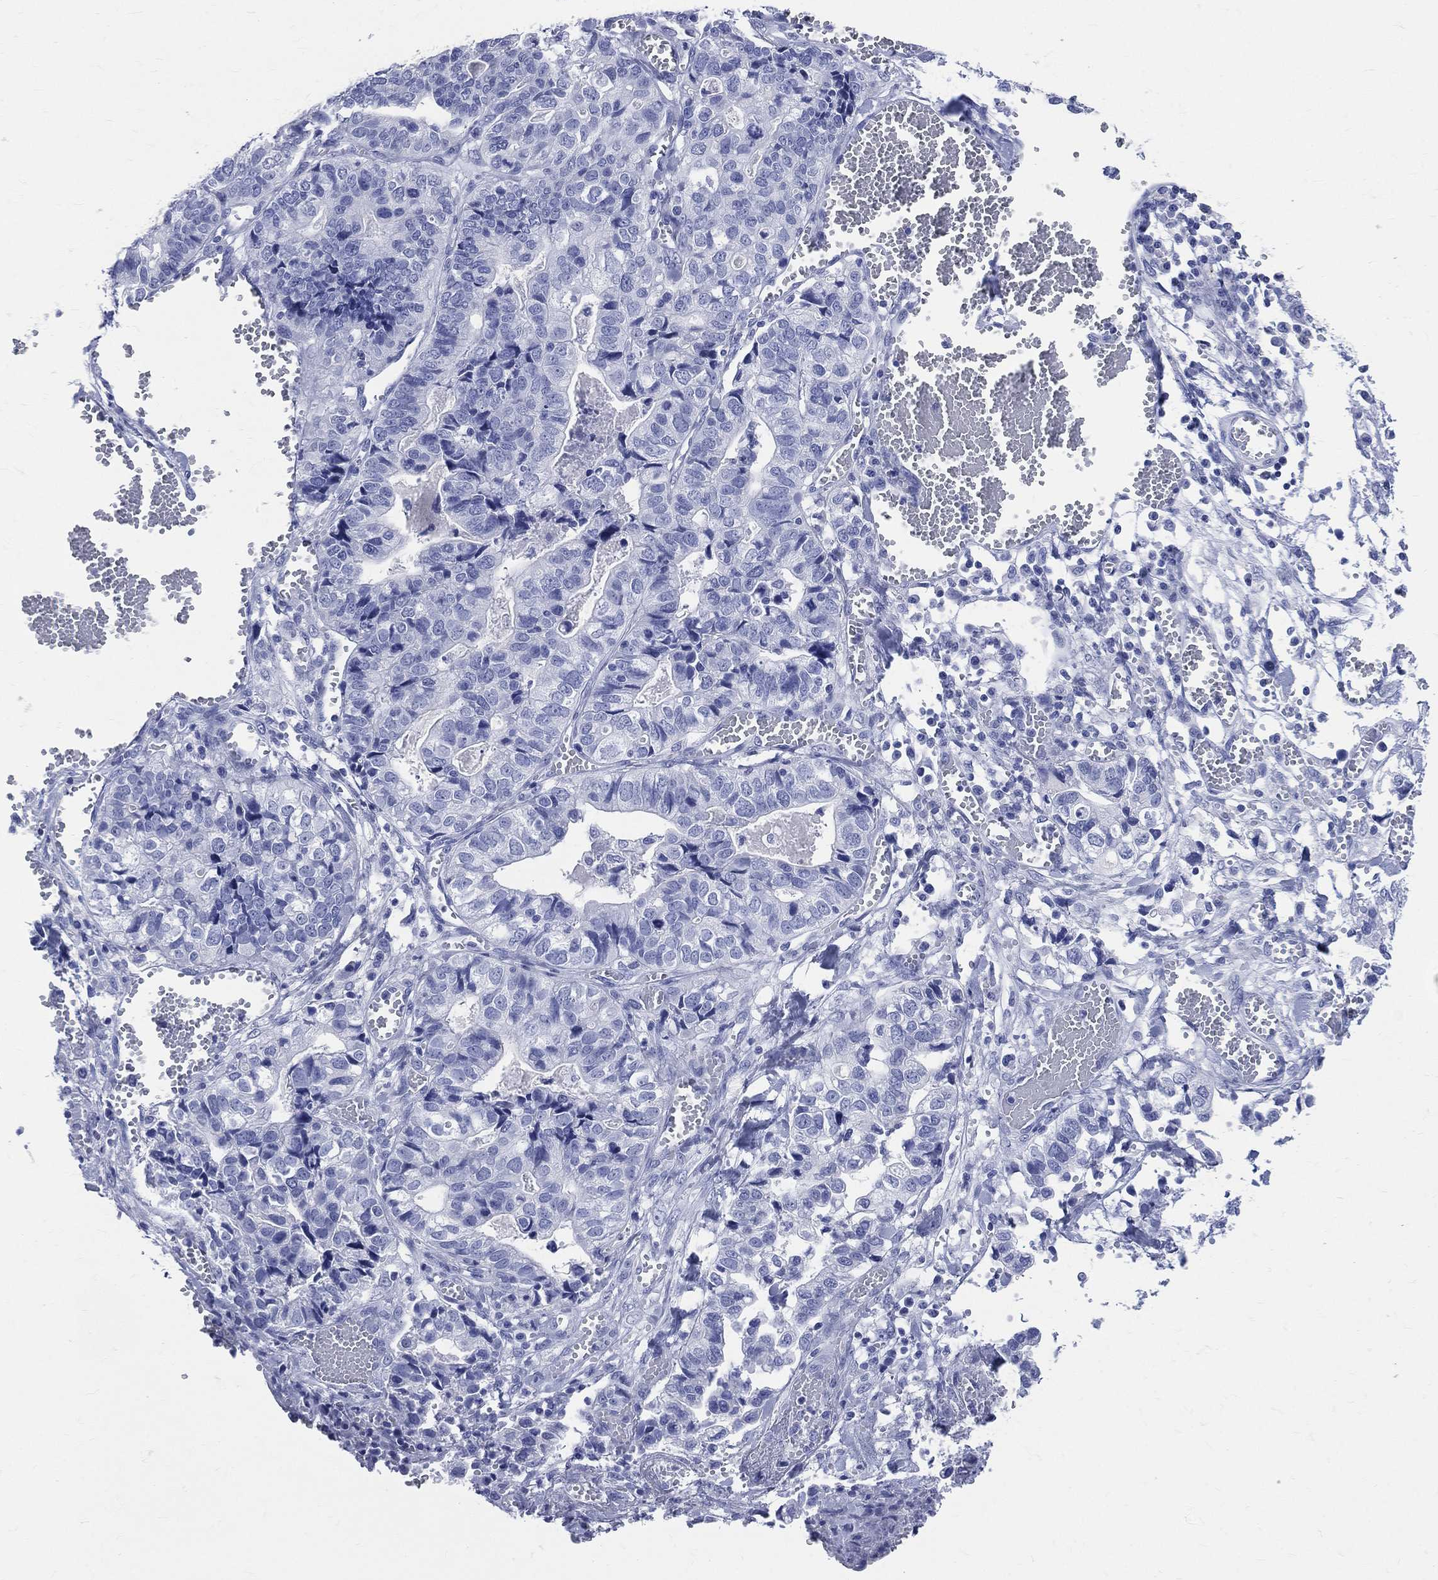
{"staining": {"intensity": "negative", "quantity": "none", "location": "none"}, "tissue": "stomach cancer", "cell_type": "Tumor cells", "image_type": "cancer", "snomed": [{"axis": "morphology", "description": "Adenocarcinoma, NOS"}, {"axis": "topography", "description": "Stomach, upper"}], "caption": "Immunohistochemistry (IHC) photomicrograph of human stomach adenocarcinoma stained for a protein (brown), which reveals no positivity in tumor cells.", "gene": "SYP", "patient": {"sex": "female", "age": 67}}